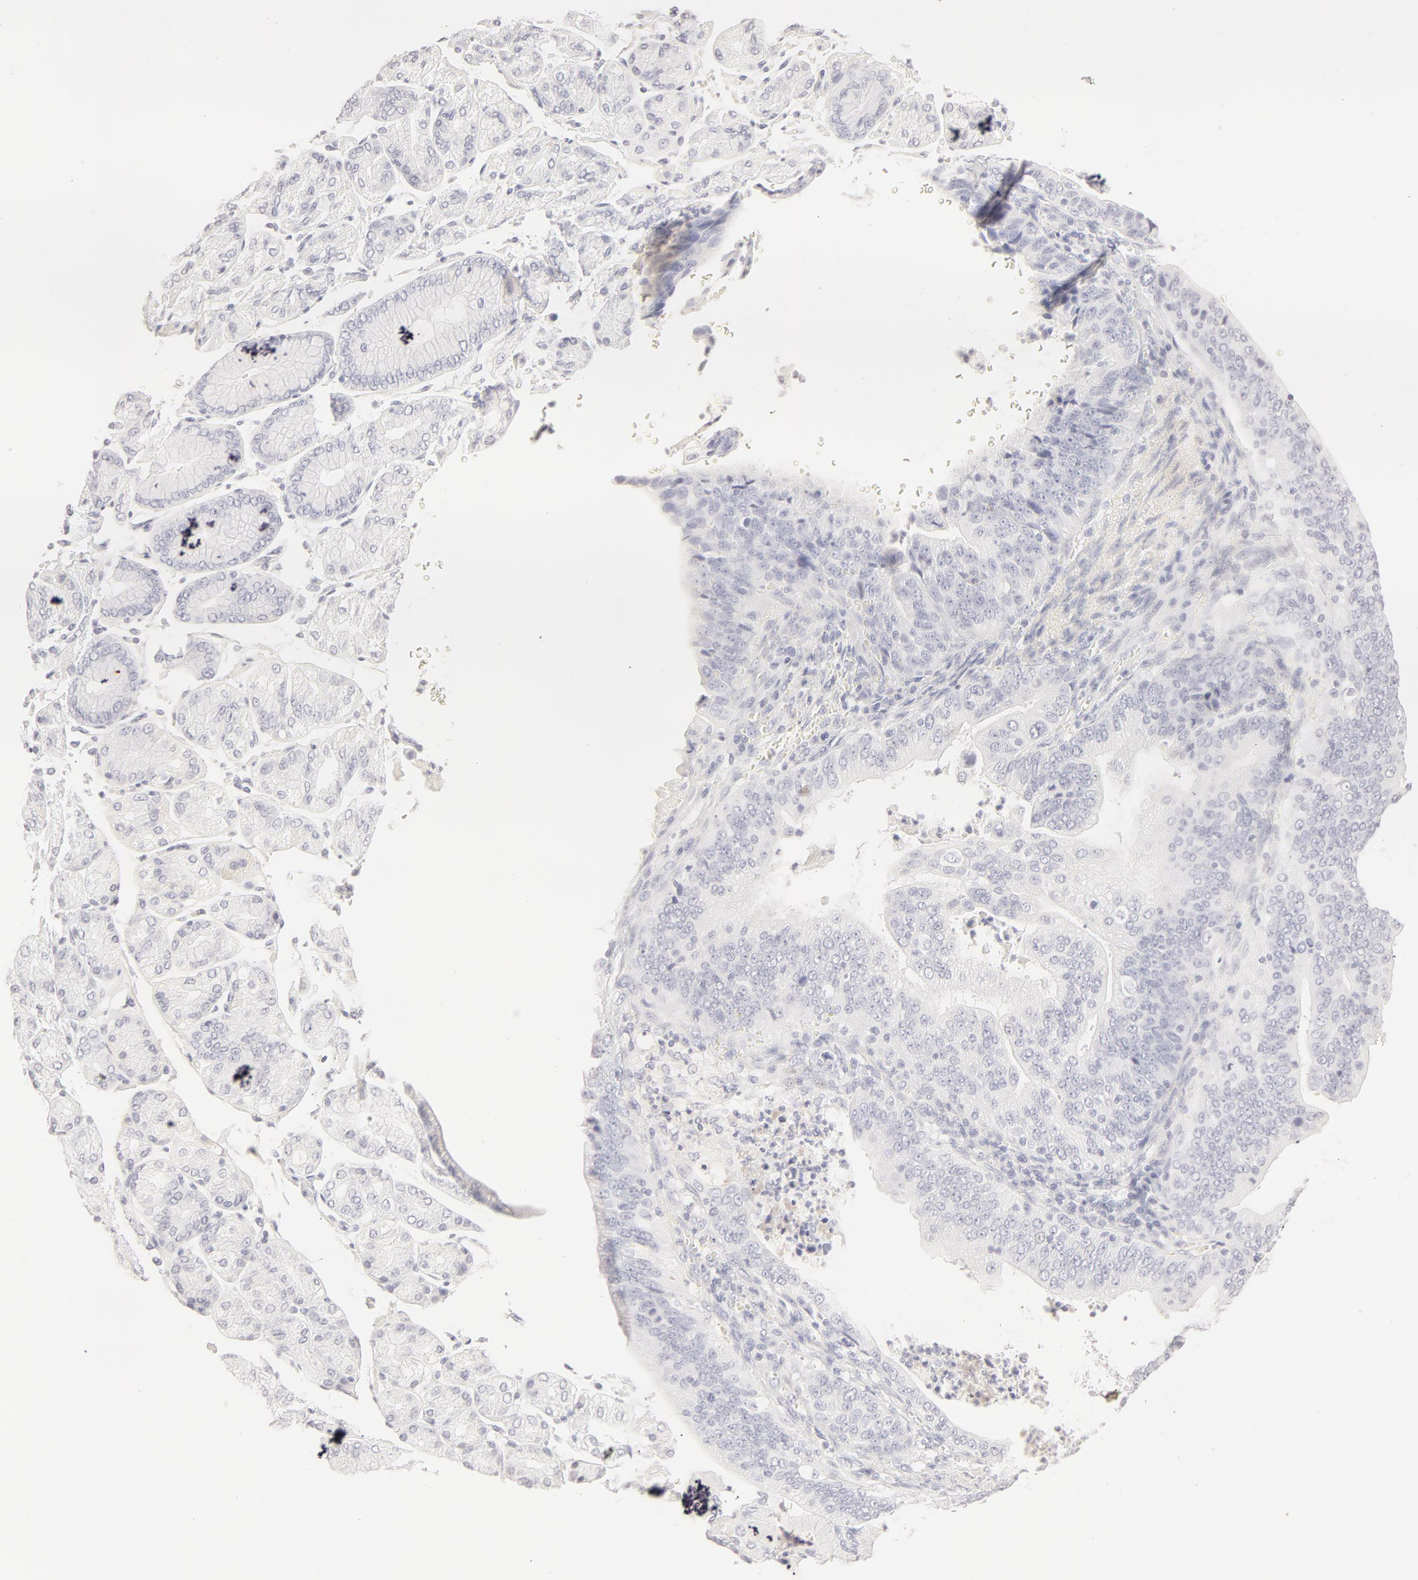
{"staining": {"intensity": "negative", "quantity": "none", "location": "none"}, "tissue": "stomach cancer", "cell_type": "Tumor cells", "image_type": "cancer", "snomed": [{"axis": "morphology", "description": "Adenocarcinoma, NOS"}, {"axis": "topography", "description": "Stomach, upper"}], "caption": "Immunohistochemical staining of adenocarcinoma (stomach) displays no significant expression in tumor cells.", "gene": "LGALS7B", "patient": {"sex": "female", "age": 50}}